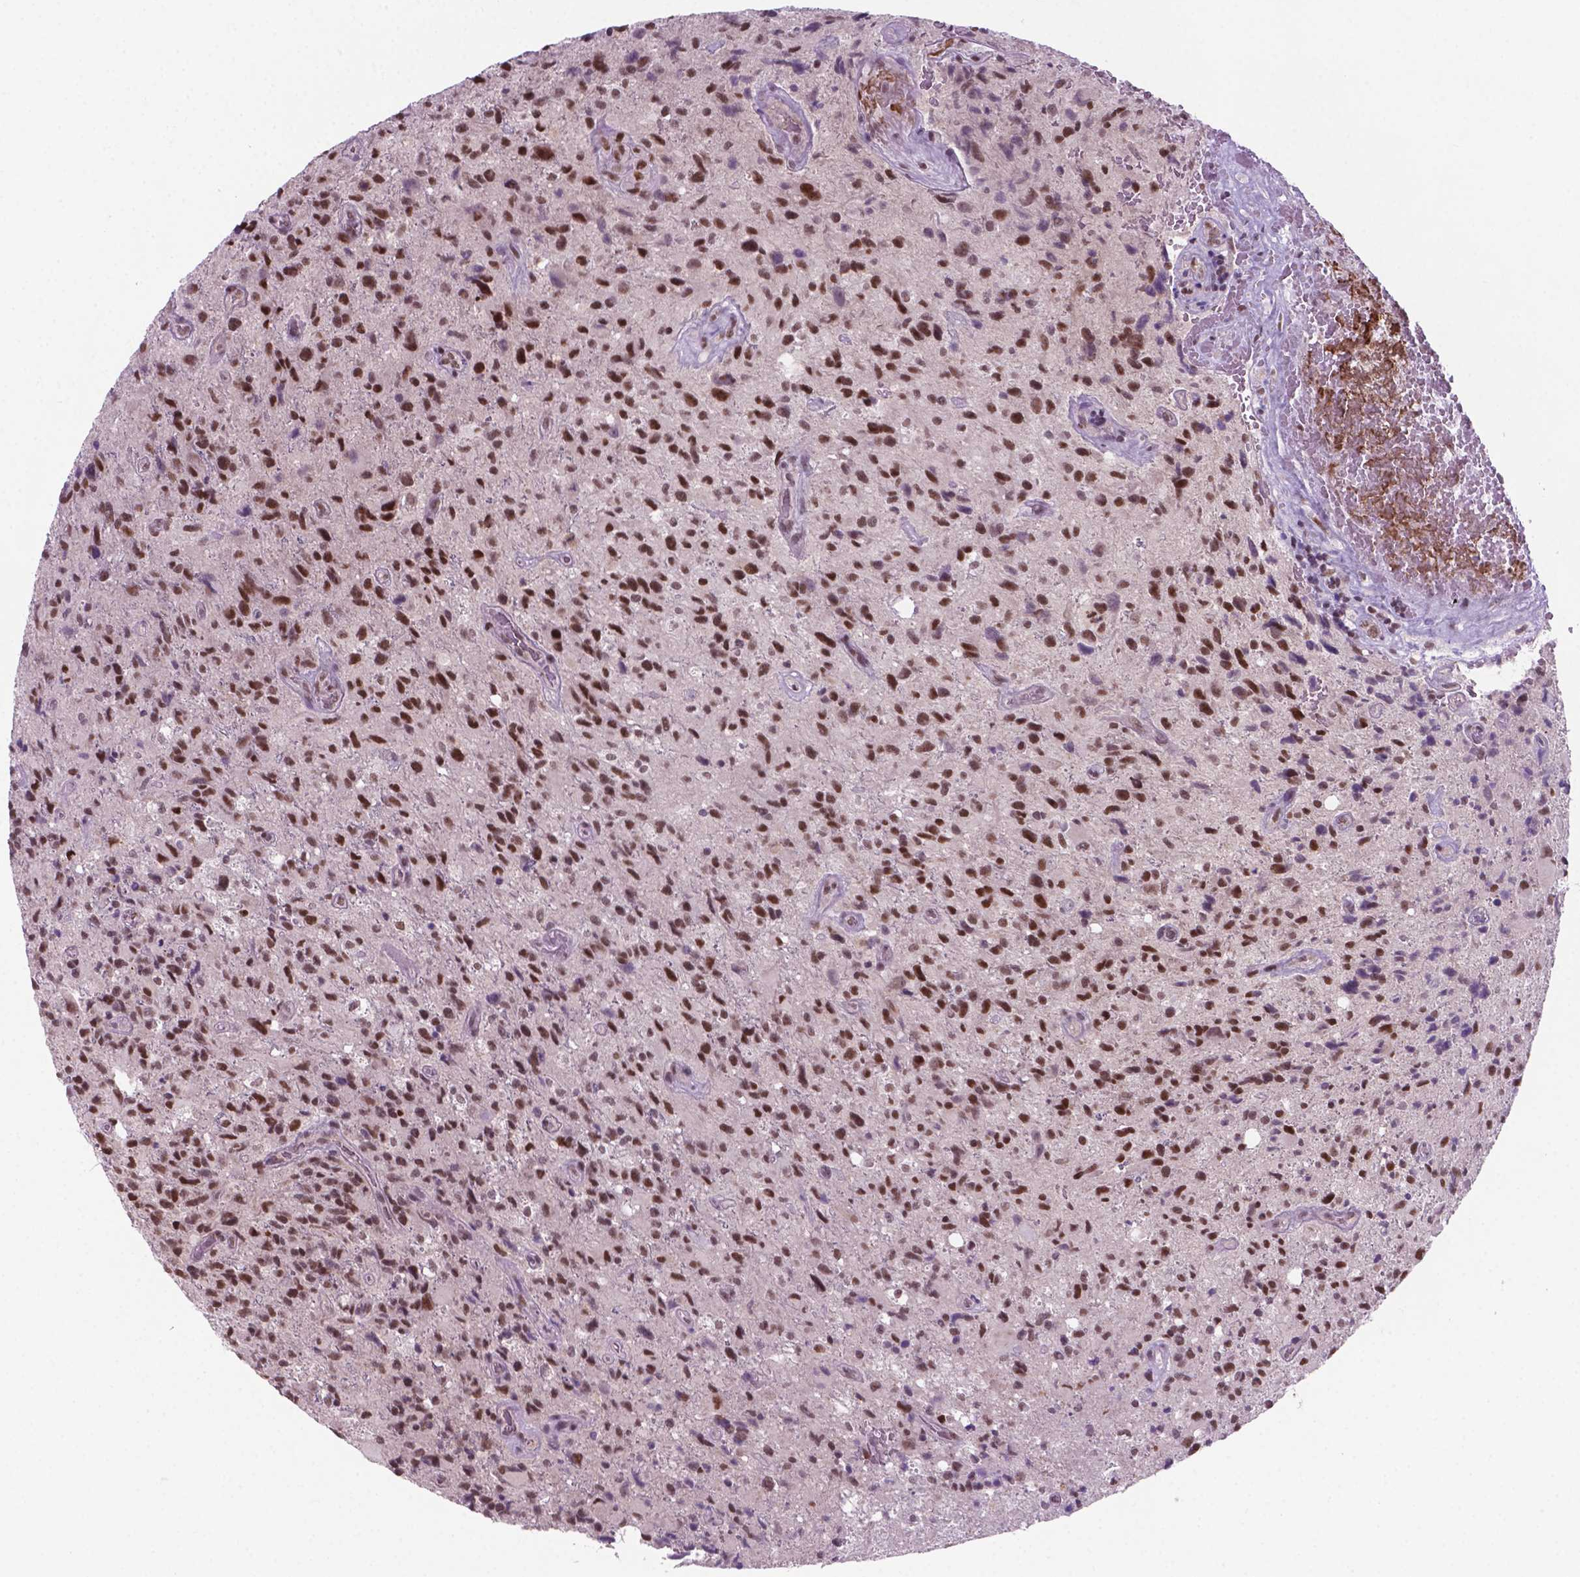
{"staining": {"intensity": "strong", "quantity": ">75%", "location": "nuclear"}, "tissue": "glioma", "cell_type": "Tumor cells", "image_type": "cancer", "snomed": [{"axis": "morphology", "description": "Glioma, malignant, High grade"}, {"axis": "topography", "description": "Brain"}], "caption": "Immunohistochemistry (IHC) photomicrograph of human malignant high-grade glioma stained for a protein (brown), which shows high levels of strong nuclear staining in about >75% of tumor cells.", "gene": "PHAX", "patient": {"sex": "male", "age": 63}}